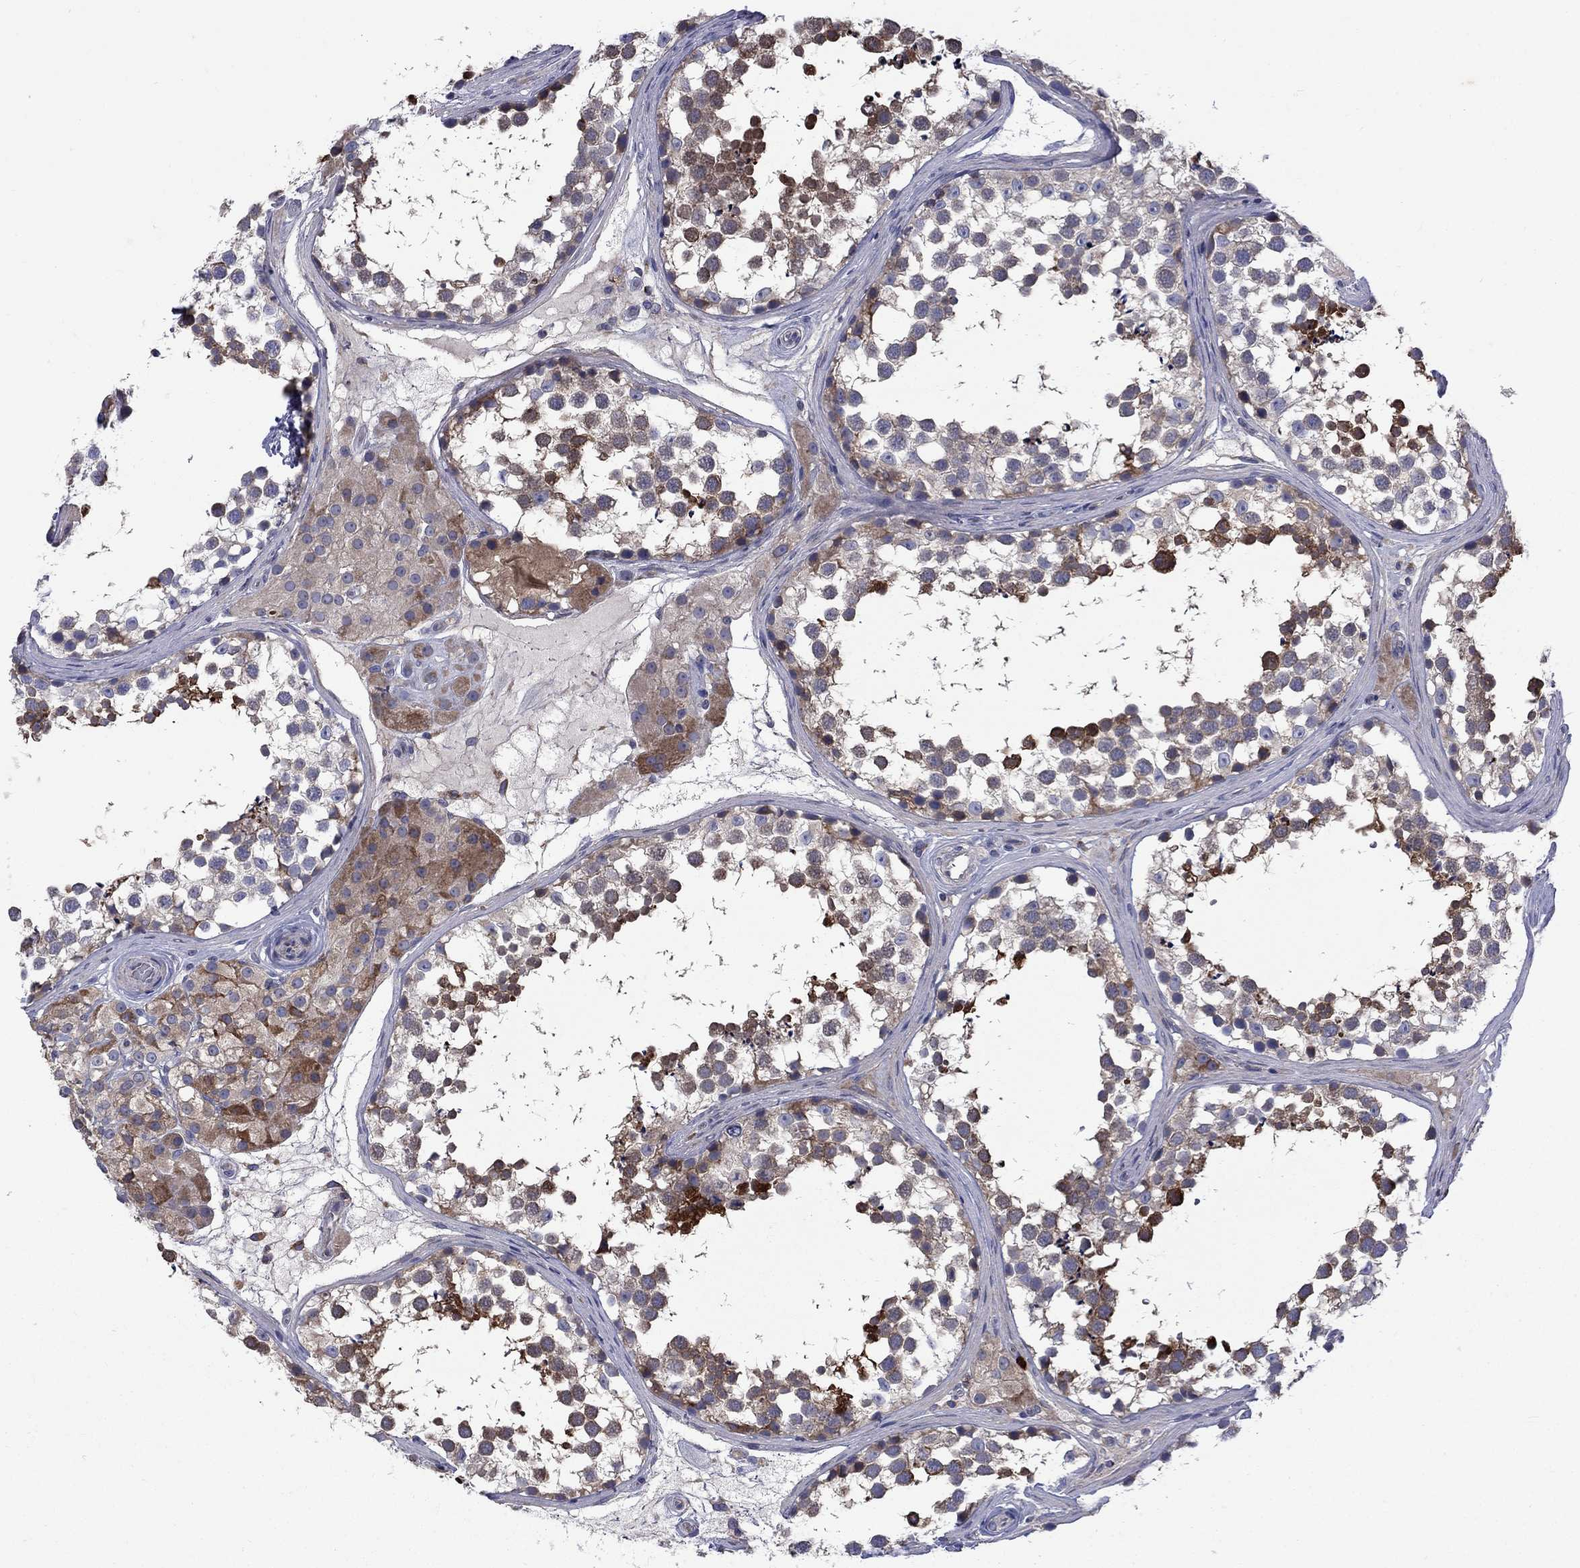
{"staining": {"intensity": "strong", "quantity": "<25%", "location": "cytoplasmic/membranous"}, "tissue": "testis", "cell_type": "Cells in seminiferous ducts", "image_type": "normal", "snomed": [{"axis": "morphology", "description": "Normal tissue, NOS"}, {"axis": "morphology", "description": "Seminoma, NOS"}, {"axis": "topography", "description": "Testis"}], "caption": "Immunohistochemical staining of normal human testis demonstrates medium levels of strong cytoplasmic/membranous positivity in about <25% of cells in seminiferous ducts.", "gene": "ASNS", "patient": {"sex": "male", "age": 65}}